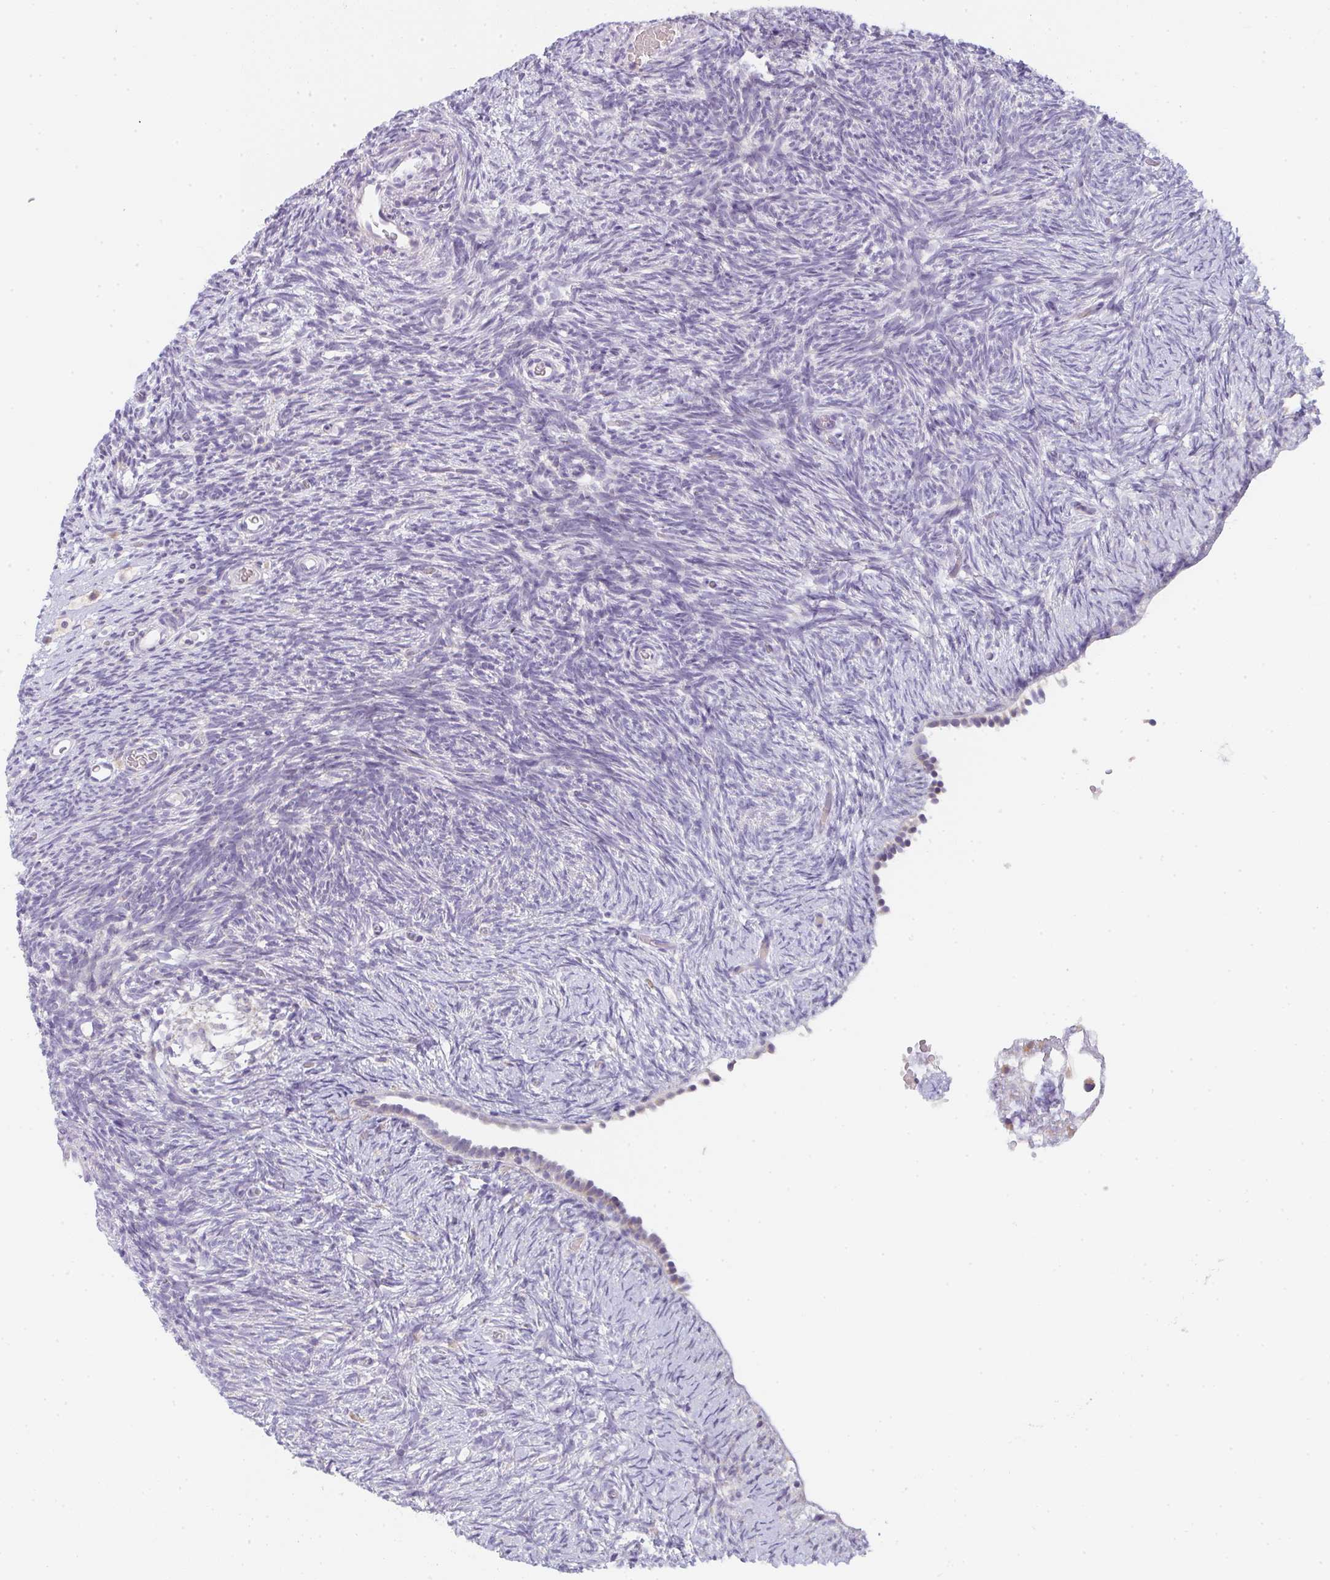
{"staining": {"intensity": "weak", "quantity": ">75%", "location": "cytoplasmic/membranous"}, "tissue": "ovary", "cell_type": "Follicle cells", "image_type": "normal", "snomed": [{"axis": "morphology", "description": "Normal tissue, NOS"}, {"axis": "topography", "description": "Ovary"}], "caption": "Immunohistochemical staining of unremarkable human ovary displays >75% levels of weak cytoplasmic/membranous protein staining in about >75% of follicle cells. The staining was performed using DAB (3,3'-diaminobenzidine), with brown indicating positive protein expression. Nuclei are stained blue with hematoxylin.", "gene": "CACNA1S", "patient": {"sex": "female", "age": 39}}